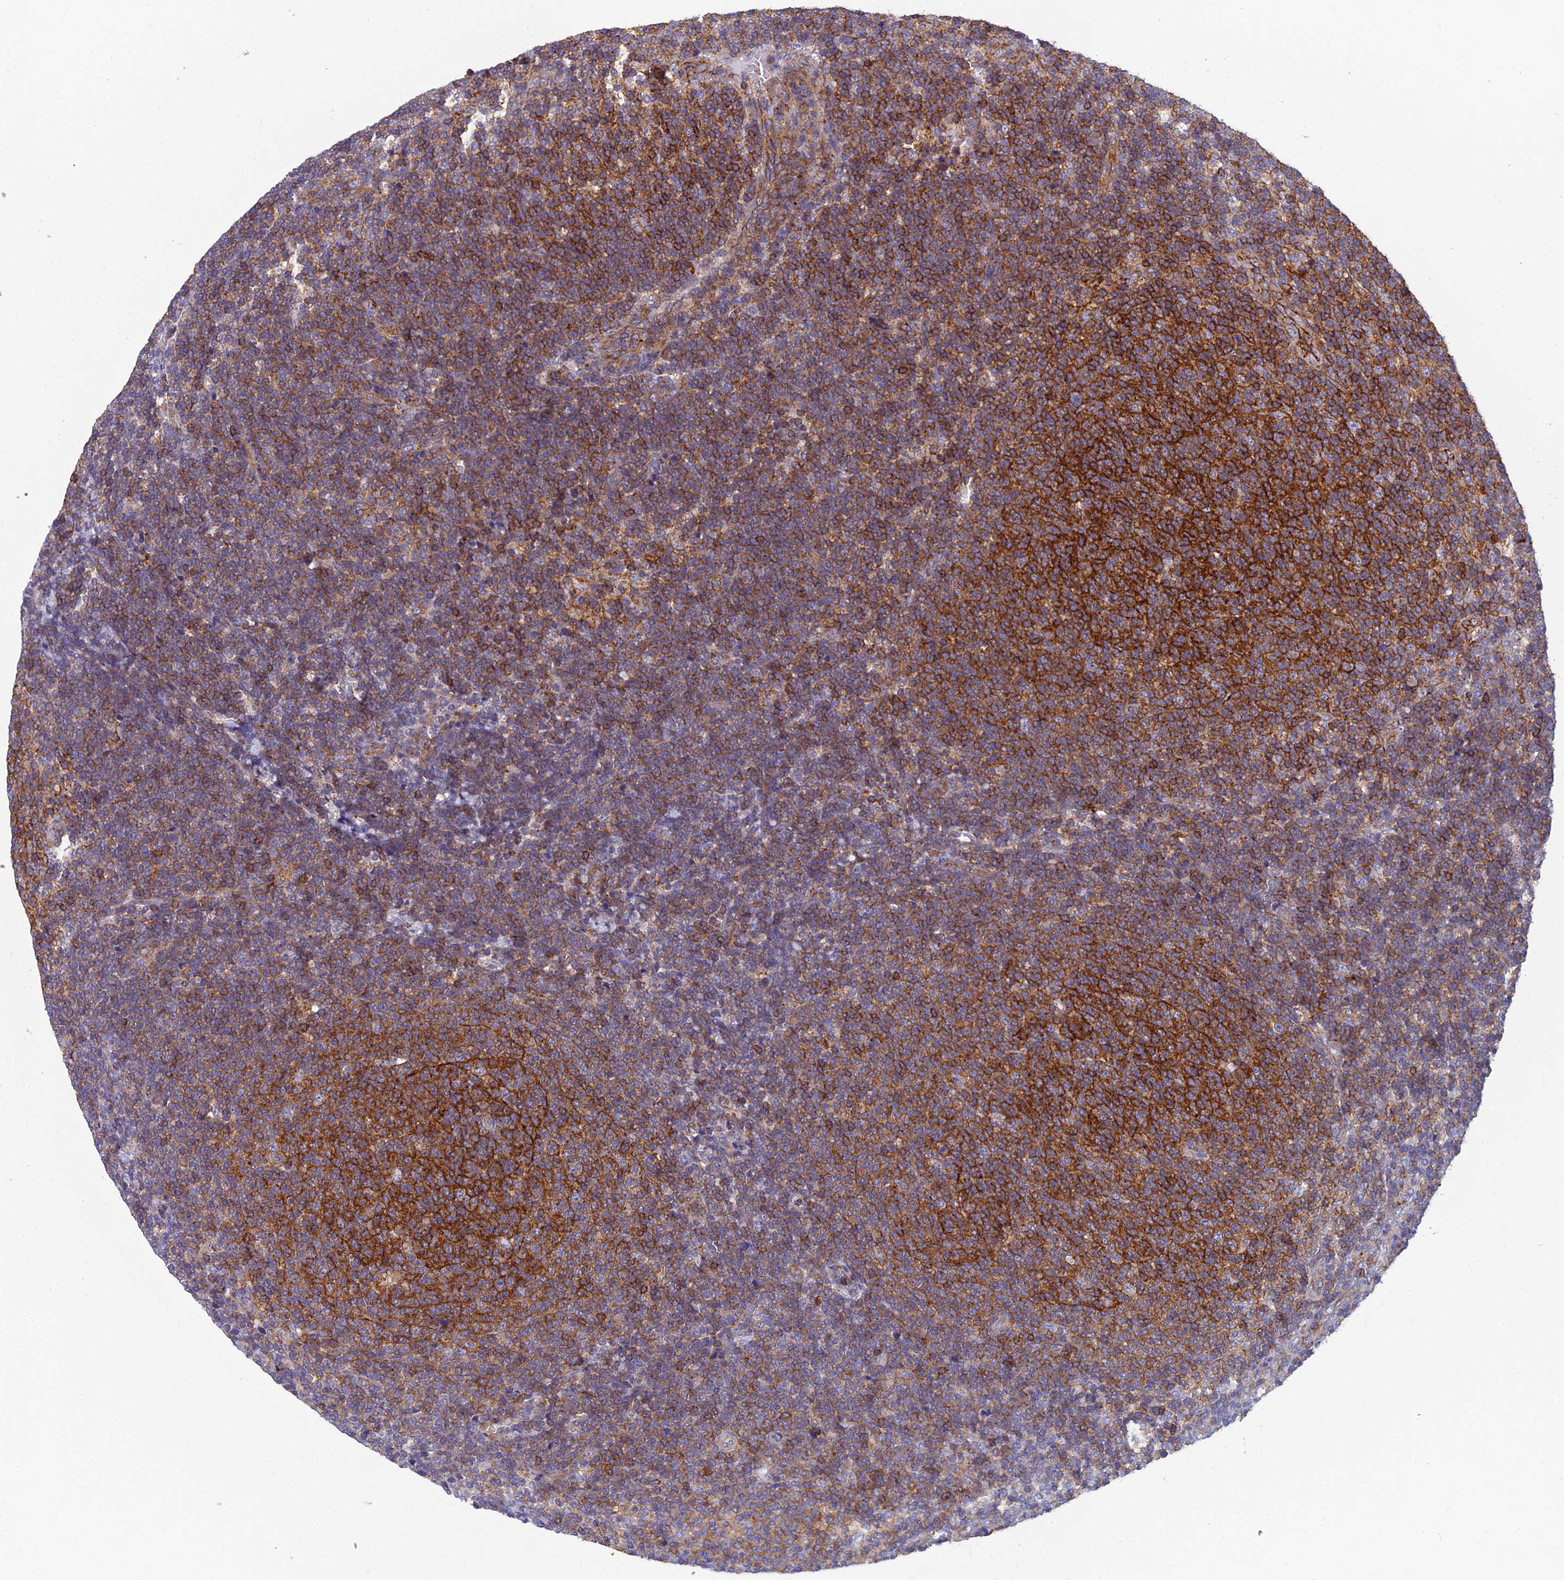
{"staining": {"intensity": "strong", "quantity": "25%-75%", "location": "cytoplasmic/membranous"}, "tissue": "lymphoma", "cell_type": "Tumor cells", "image_type": "cancer", "snomed": [{"axis": "morphology", "description": "Malignant lymphoma, non-Hodgkin's type, Low grade"}, {"axis": "topography", "description": "Lymph node"}], "caption": "An IHC photomicrograph of neoplastic tissue is shown. Protein staining in brown shows strong cytoplasmic/membranous positivity in malignant lymphoma, non-Hodgkin's type (low-grade) within tumor cells.", "gene": "PPP1R18", "patient": {"sex": "male", "age": 66}}